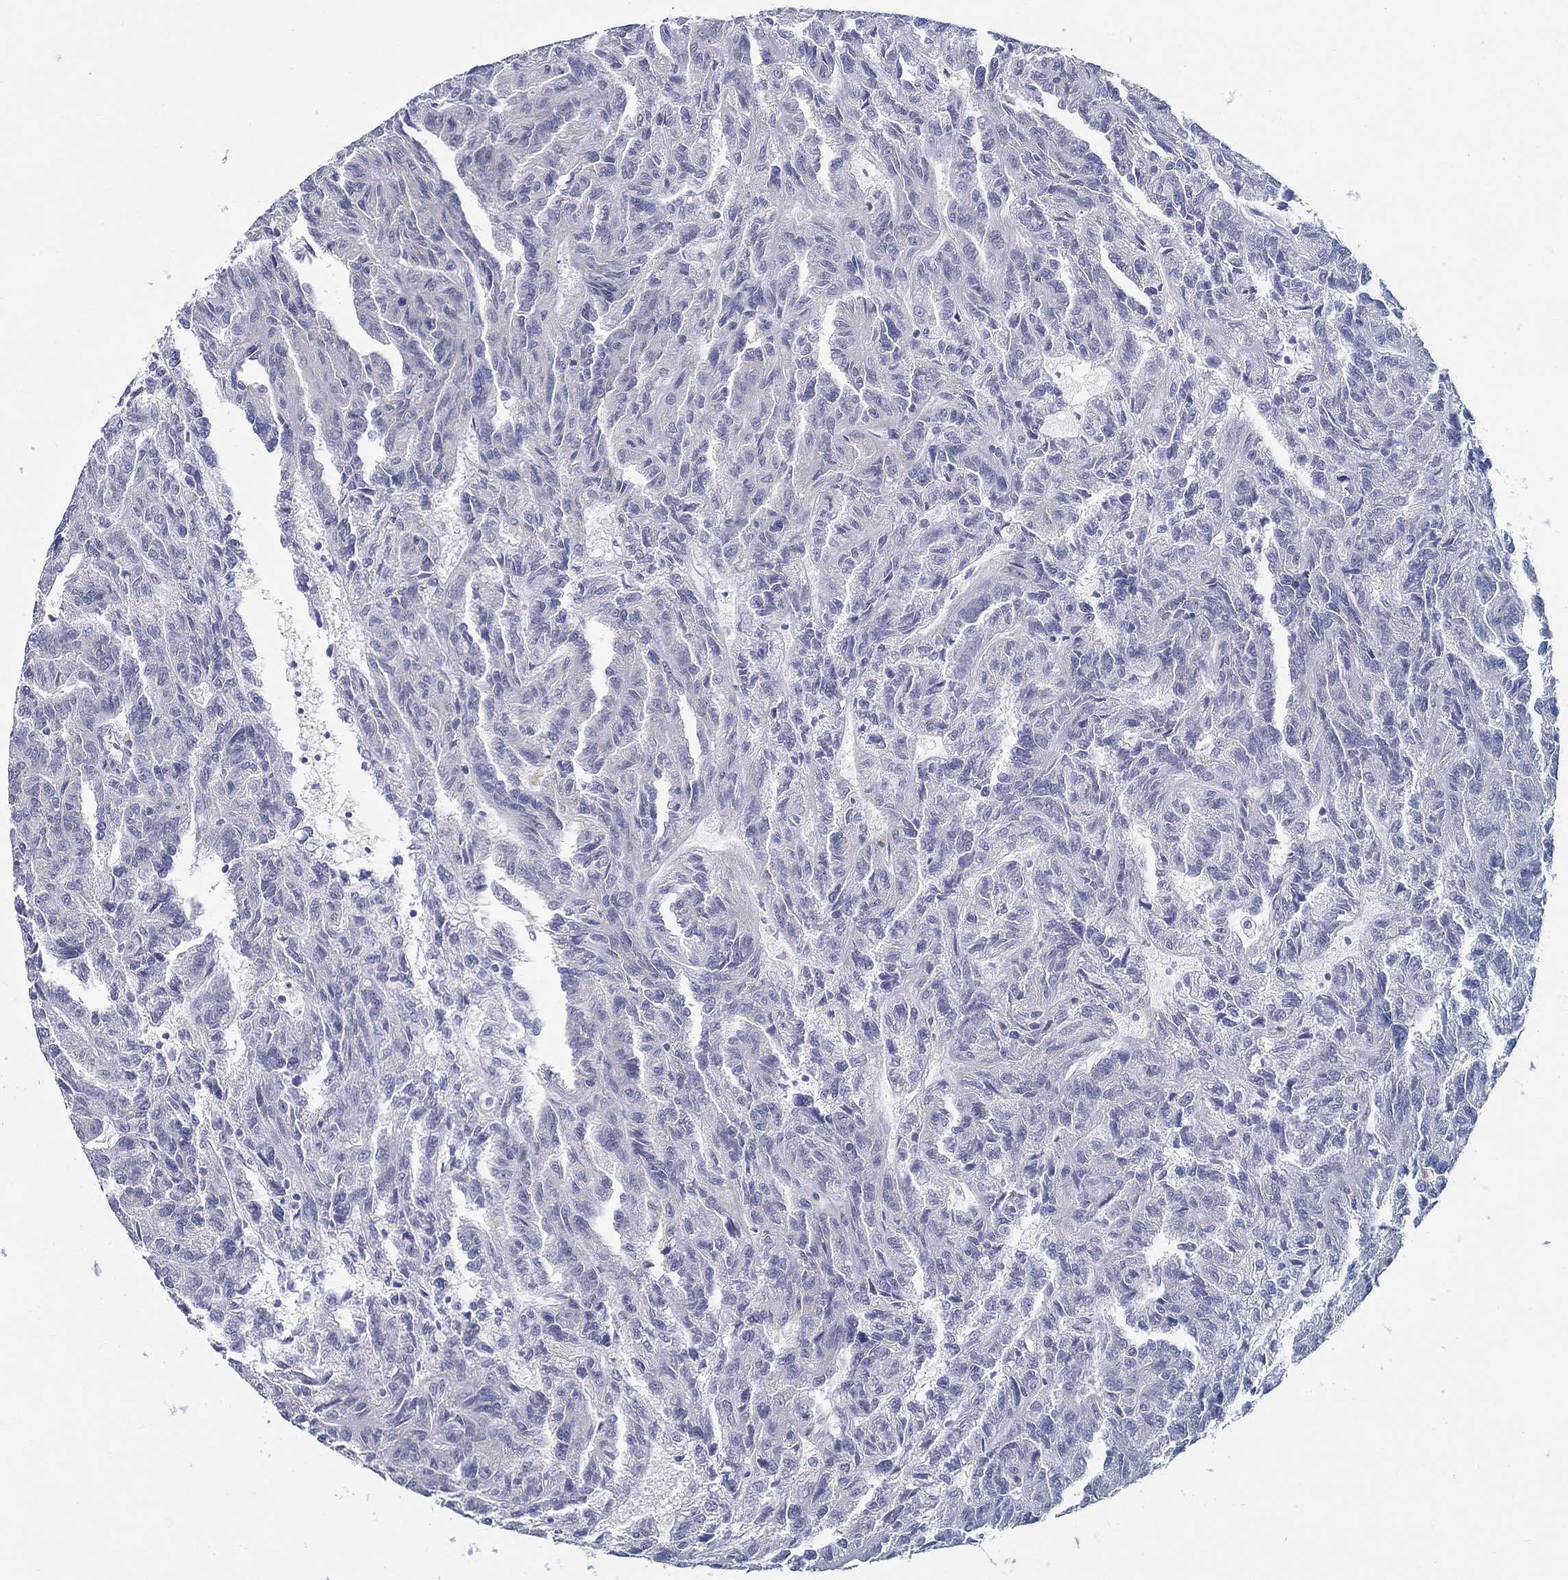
{"staining": {"intensity": "negative", "quantity": "none", "location": "none"}, "tissue": "renal cancer", "cell_type": "Tumor cells", "image_type": "cancer", "snomed": [{"axis": "morphology", "description": "Adenocarcinoma, NOS"}, {"axis": "topography", "description": "Kidney"}], "caption": "There is no significant staining in tumor cells of renal cancer. (DAB (3,3'-diaminobenzidine) immunohistochemistry (IHC) visualized using brightfield microscopy, high magnification).", "gene": "RAP1GAP", "patient": {"sex": "male", "age": 79}}